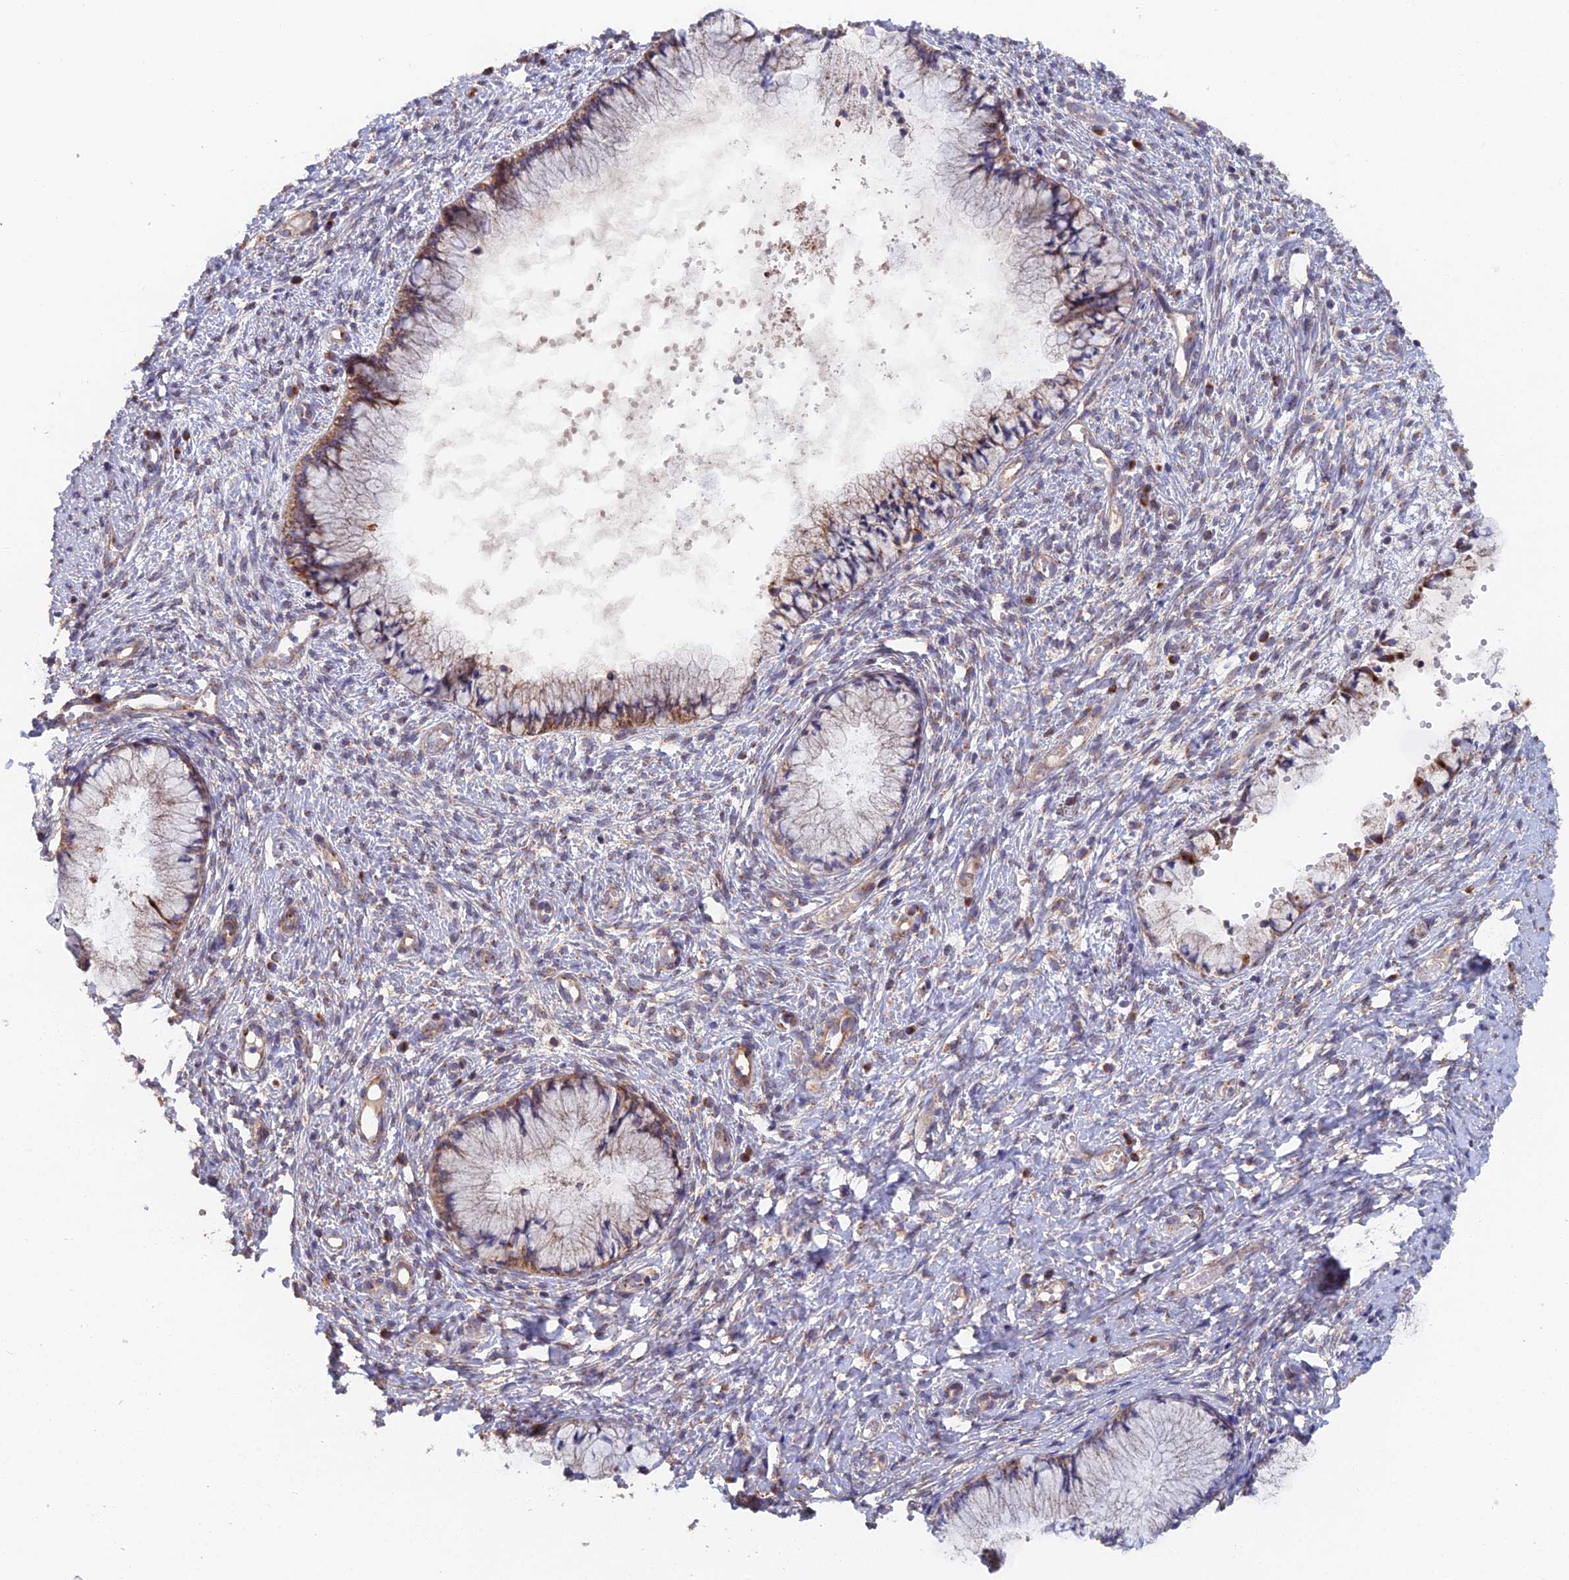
{"staining": {"intensity": "moderate", "quantity": ">75%", "location": "cytoplasmic/membranous"}, "tissue": "cervix", "cell_type": "Glandular cells", "image_type": "normal", "snomed": [{"axis": "morphology", "description": "Normal tissue, NOS"}, {"axis": "topography", "description": "Cervix"}], "caption": "This micrograph reveals IHC staining of unremarkable cervix, with medium moderate cytoplasmic/membranous positivity in approximately >75% of glandular cells.", "gene": "ECSIT", "patient": {"sex": "female", "age": 42}}